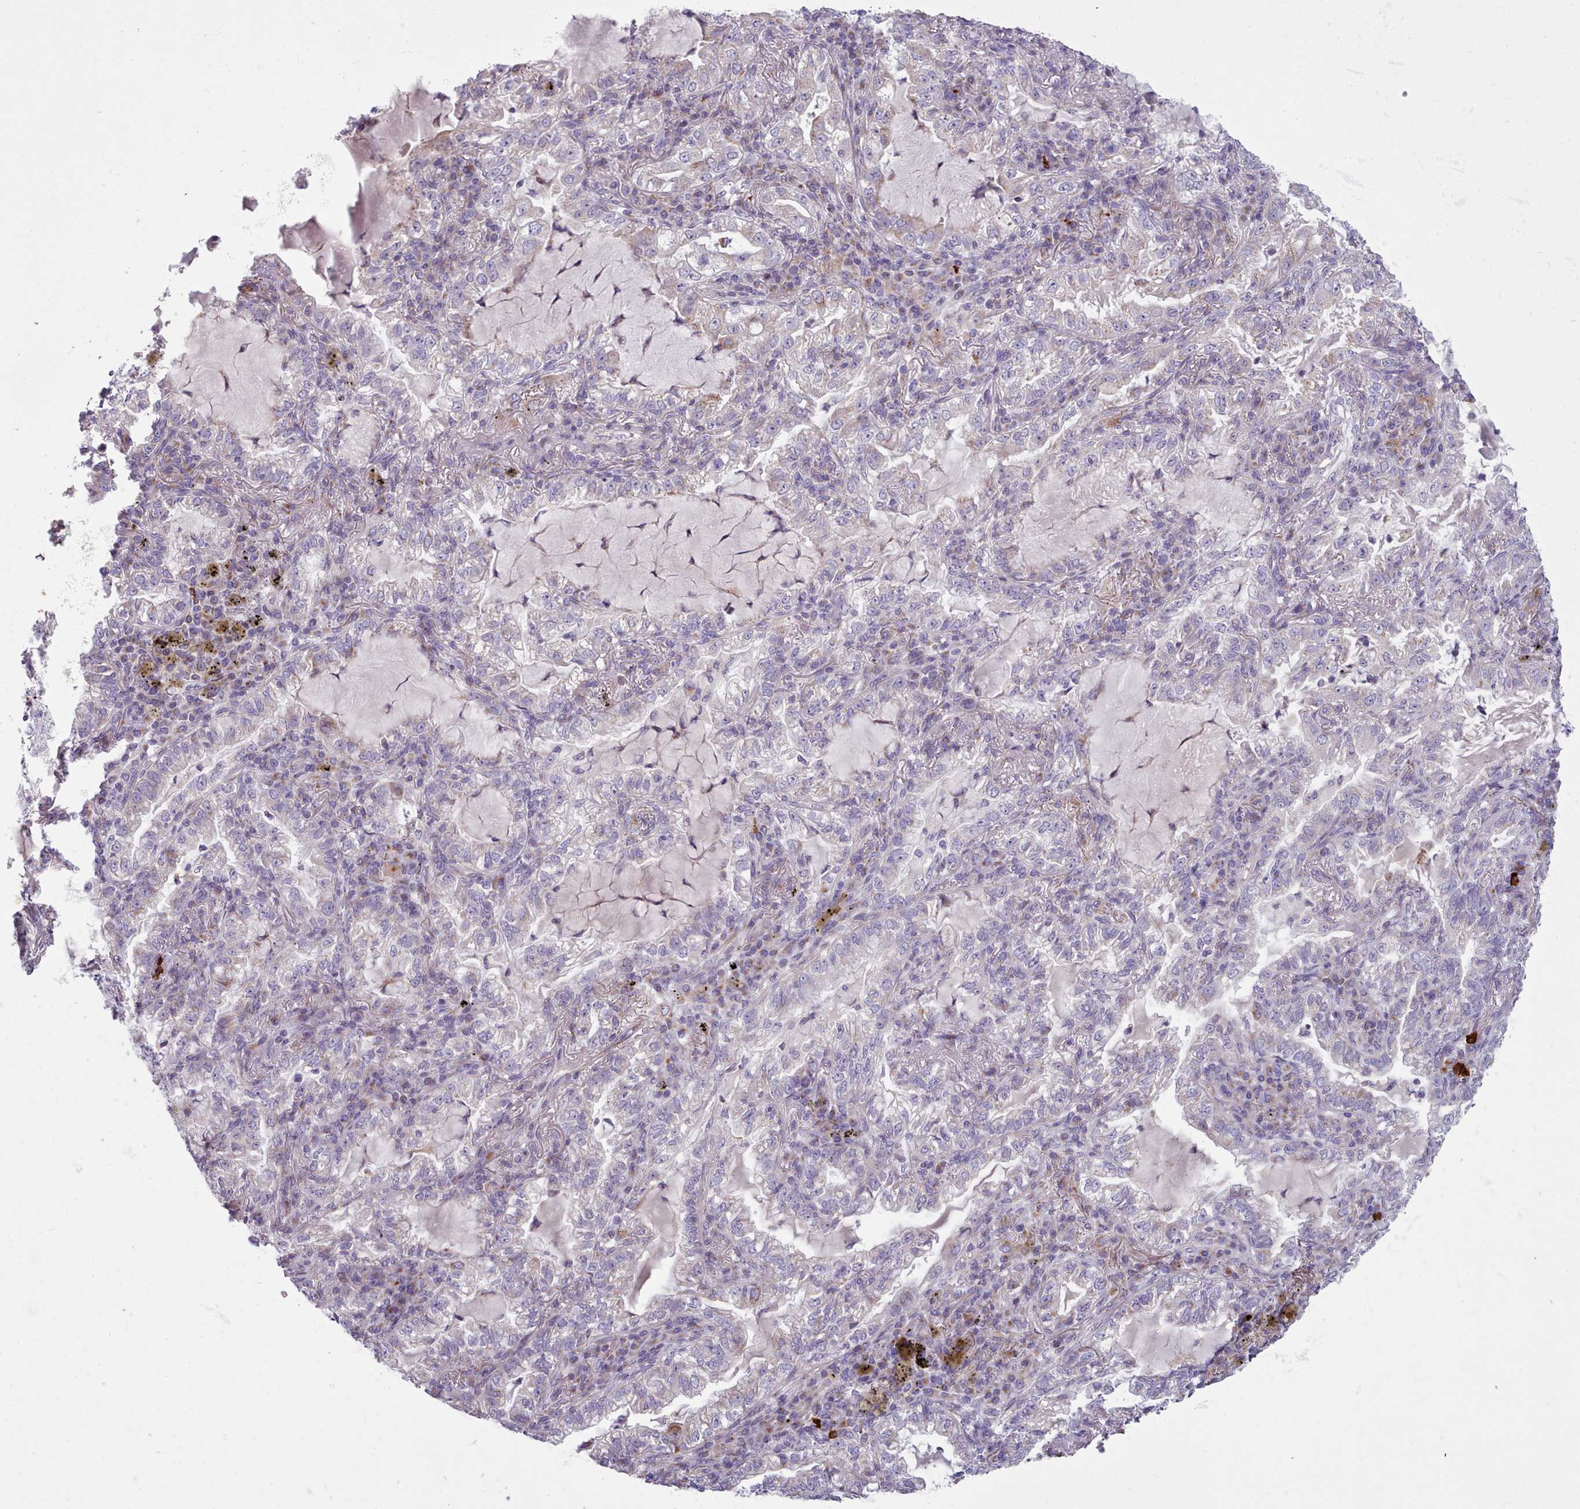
{"staining": {"intensity": "negative", "quantity": "none", "location": "none"}, "tissue": "lung cancer", "cell_type": "Tumor cells", "image_type": "cancer", "snomed": [{"axis": "morphology", "description": "Adenocarcinoma, NOS"}, {"axis": "topography", "description": "Lung"}], "caption": "This is an immunohistochemistry micrograph of human lung cancer. There is no staining in tumor cells.", "gene": "SLC52A3", "patient": {"sex": "female", "age": 73}}